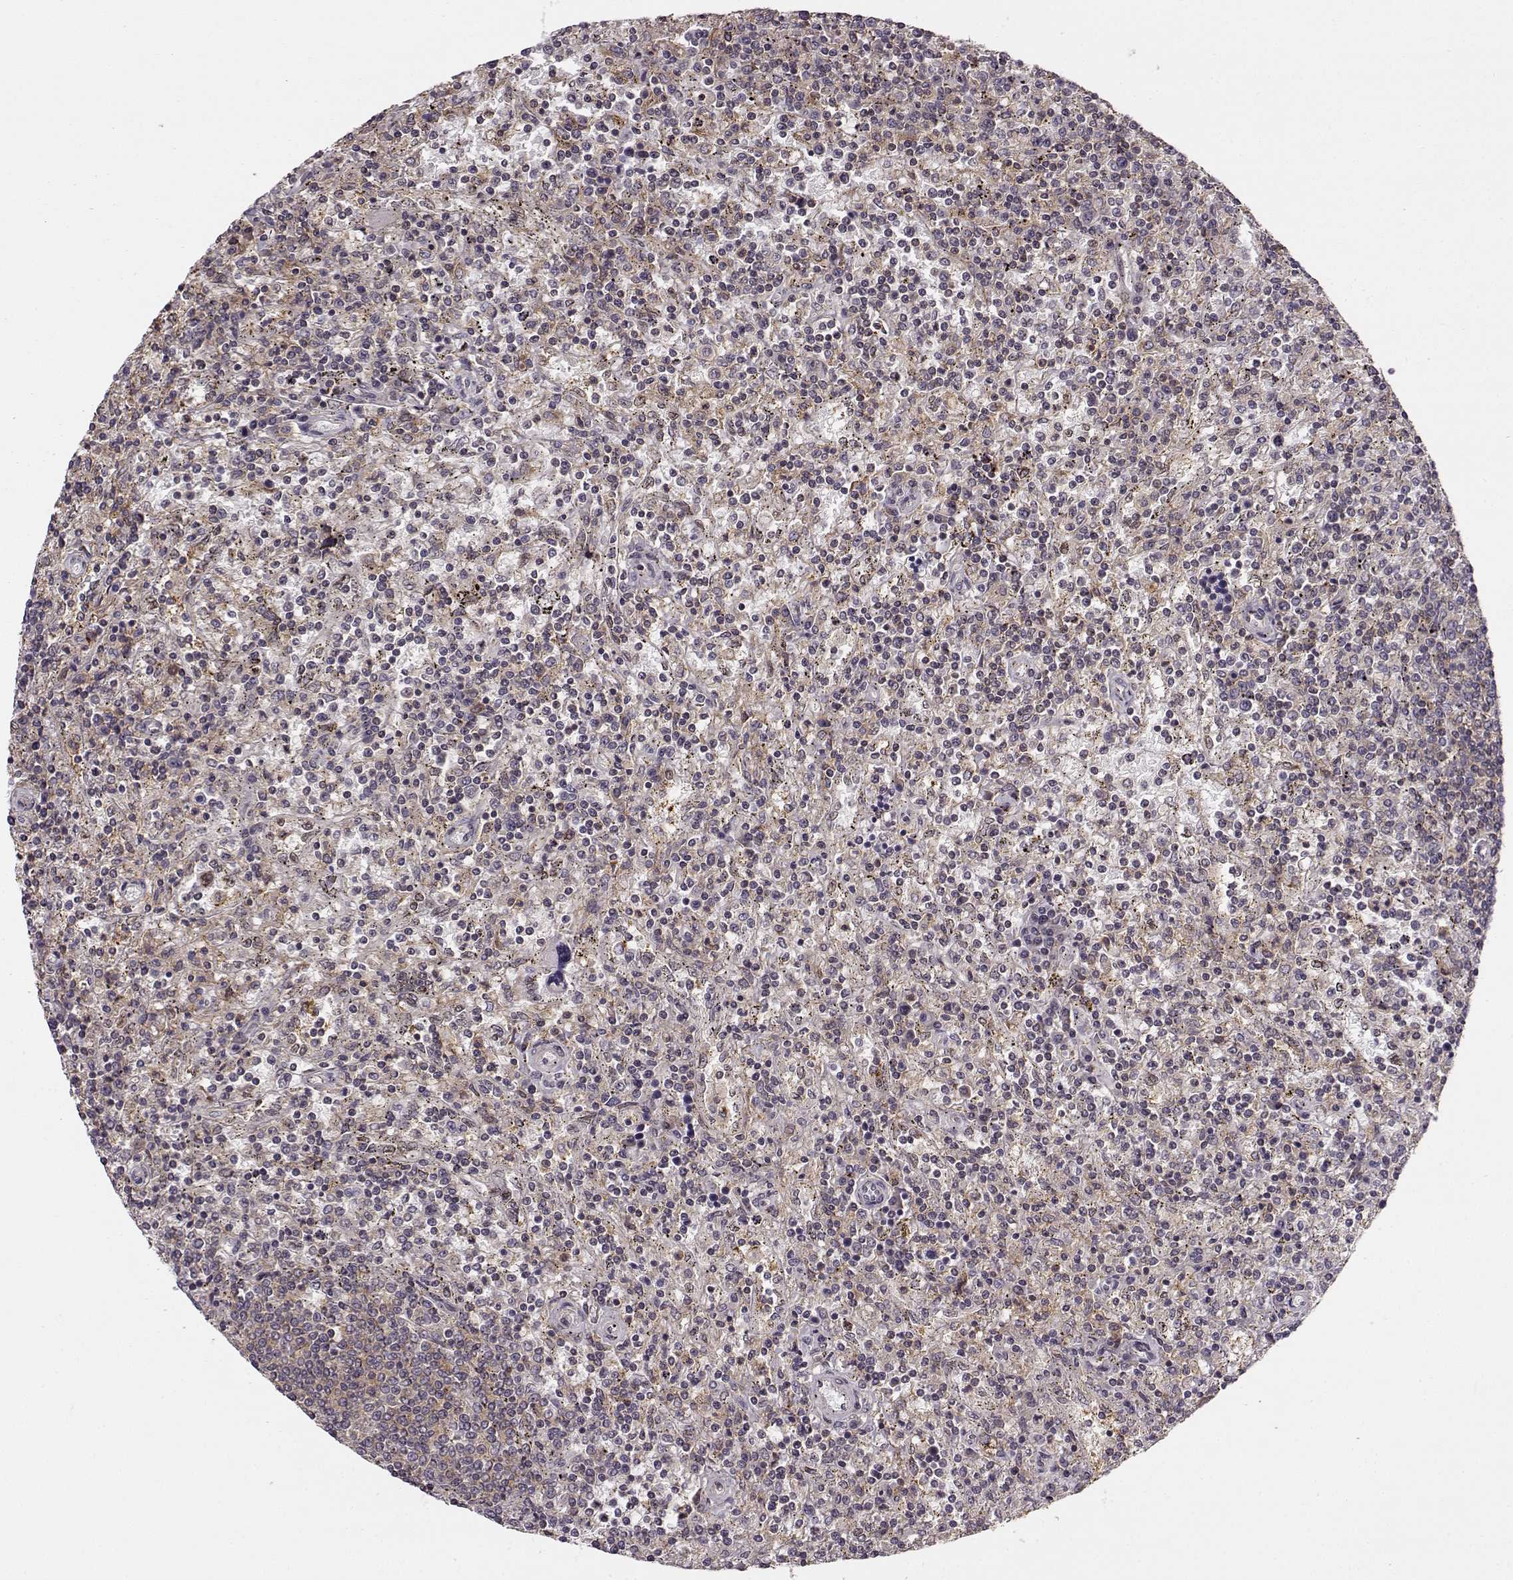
{"staining": {"intensity": "negative", "quantity": "none", "location": "none"}, "tissue": "lymphoma", "cell_type": "Tumor cells", "image_type": "cancer", "snomed": [{"axis": "morphology", "description": "Malignant lymphoma, non-Hodgkin's type, Low grade"}, {"axis": "topography", "description": "Spleen"}], "caption": "Lymphoma was stained to show a protein in brown. There is no significant positivity in tumor cells.", "gene": "MFSD1", "patient": {"sex": "male", "age": 62}}